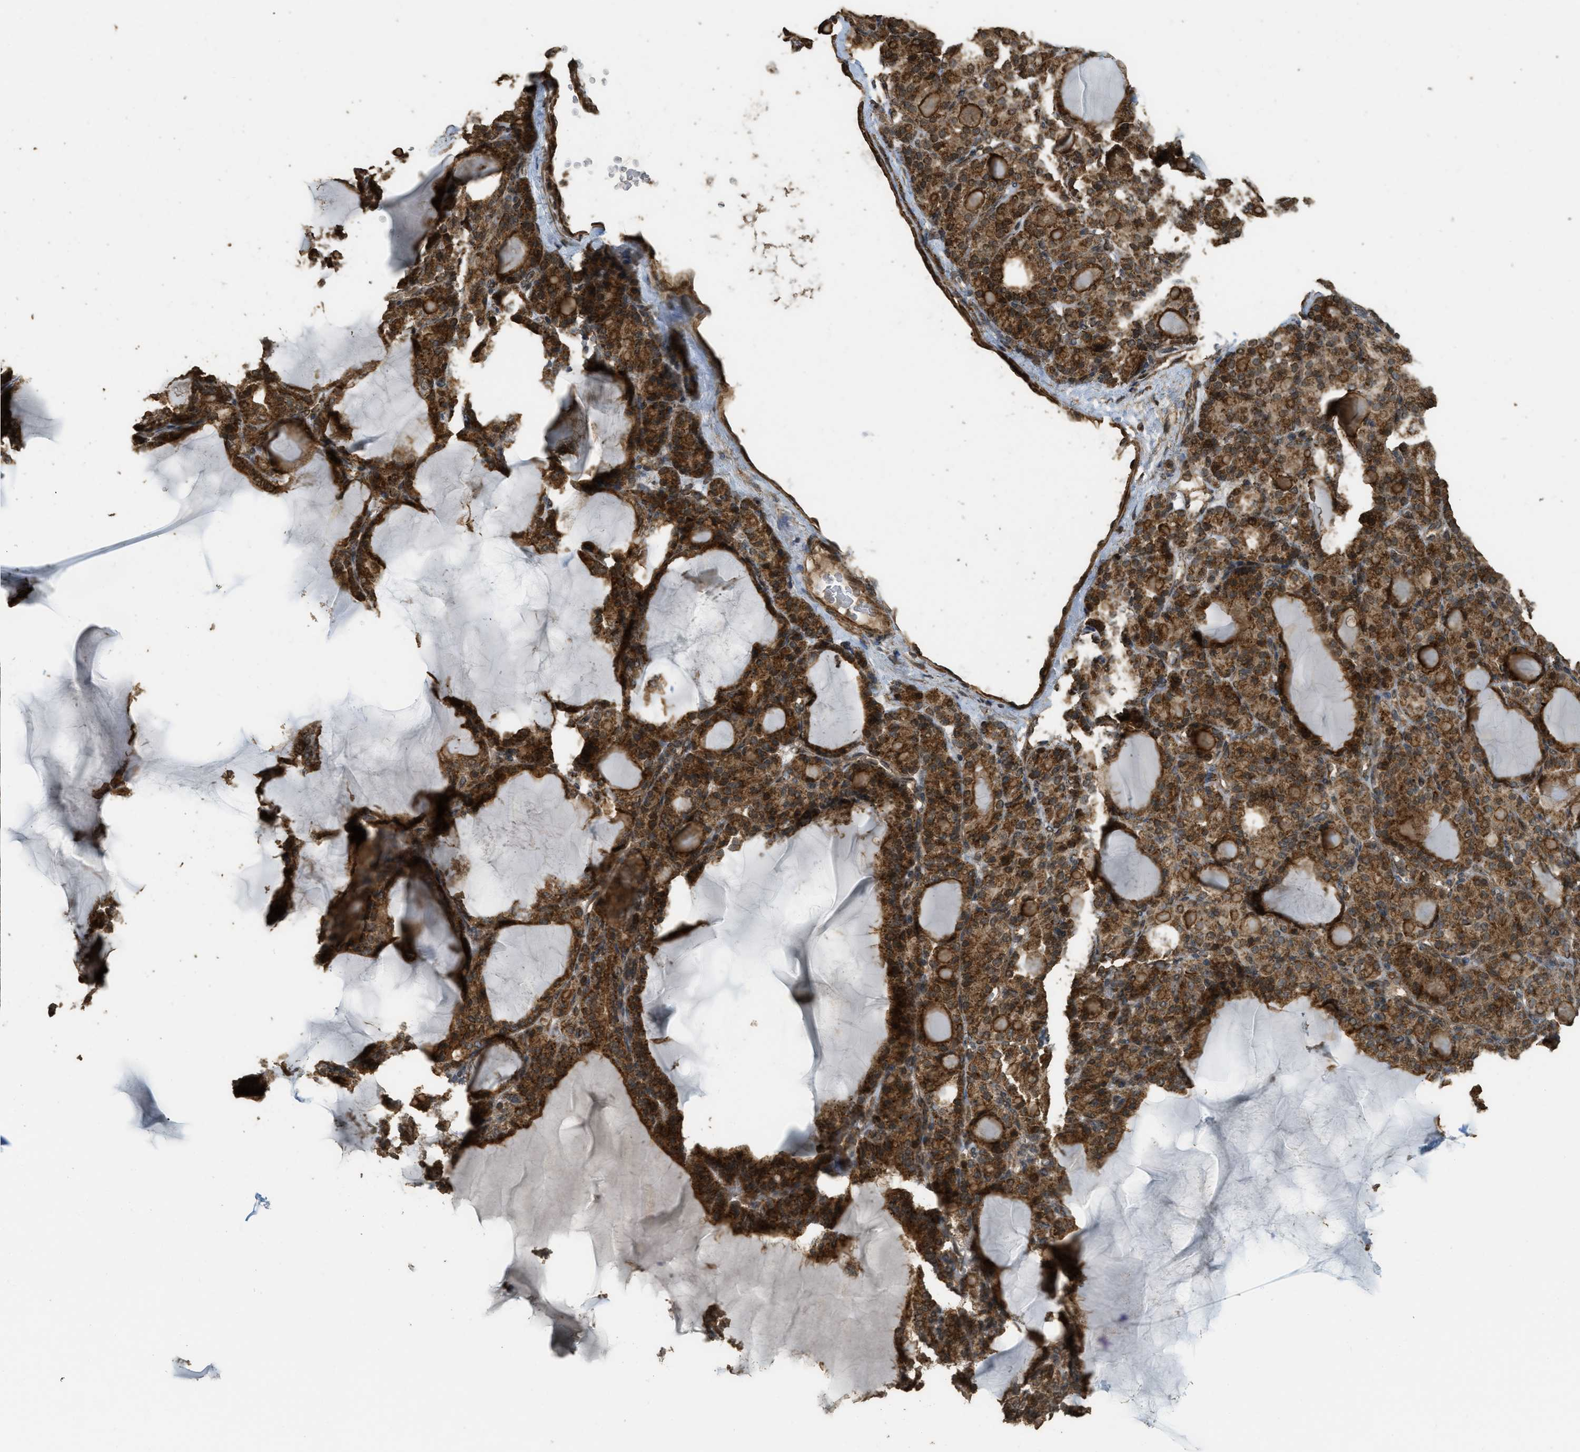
{"staining": {"intensity": "strong", "quantity": ">75%", "location": "cytoplasmic/membranous"}, "tissue": "thyroid gland", "cell_type": "Glandular cells", "image_type": "normal", "snomed": [{"axis": "morphology", "description": "Normal tissue, NOS"}, {"axis": "topography", "description": "Thyroid gland"}], "caption": "IHC micrograph of unremarkable thyroid gland stained for a protein (brown), which shows high levels of strong cytoplasmic/membranous positivity in approximately >75% of glandular cells.", "gene": "CTPS1", "patient": {"sex": "female", "age": 28}}